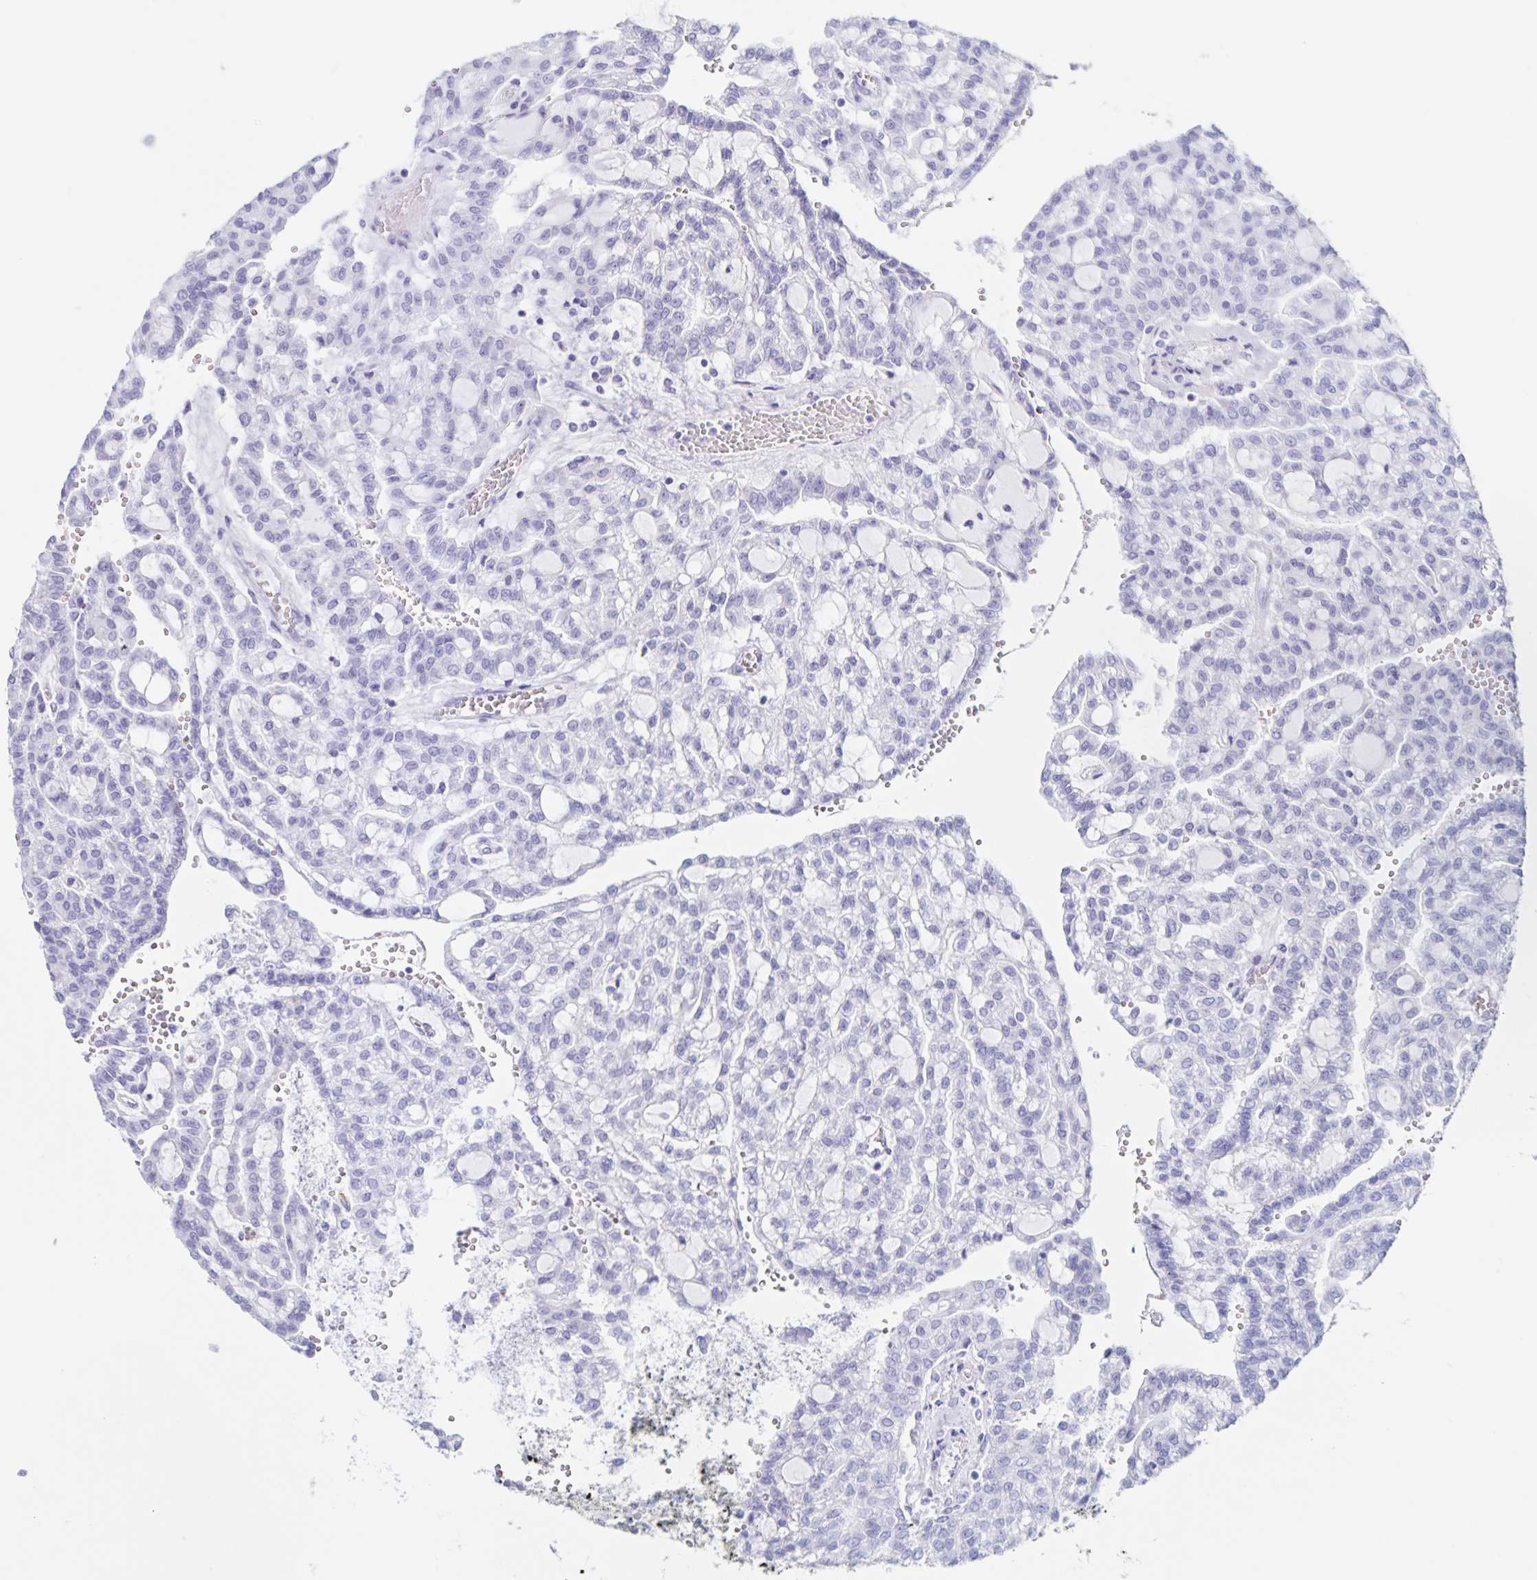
{"staining": {"intensity": "negative", "quantity": "none", "location": "none"}, "tissue": "renal cancer", "cell_type": "Tumor cells", "image_type": "cancer", "snomed": [{"axis": "morphology", "description": "Adenocarcinoma, NOS"}, {"axis": "topography", "description": "Kidney"}], "caption": "Immunohistochemistry histopathology image of neoplastic tissue: human renal cancer (adenocarcinoma) stained with DAB reveals no significant protein positivity in tumor cells. (IHC, brightfield microscopy, high magnification).", "gene": "C12orf56", "patient": {"sex": "male", "age": 63}}